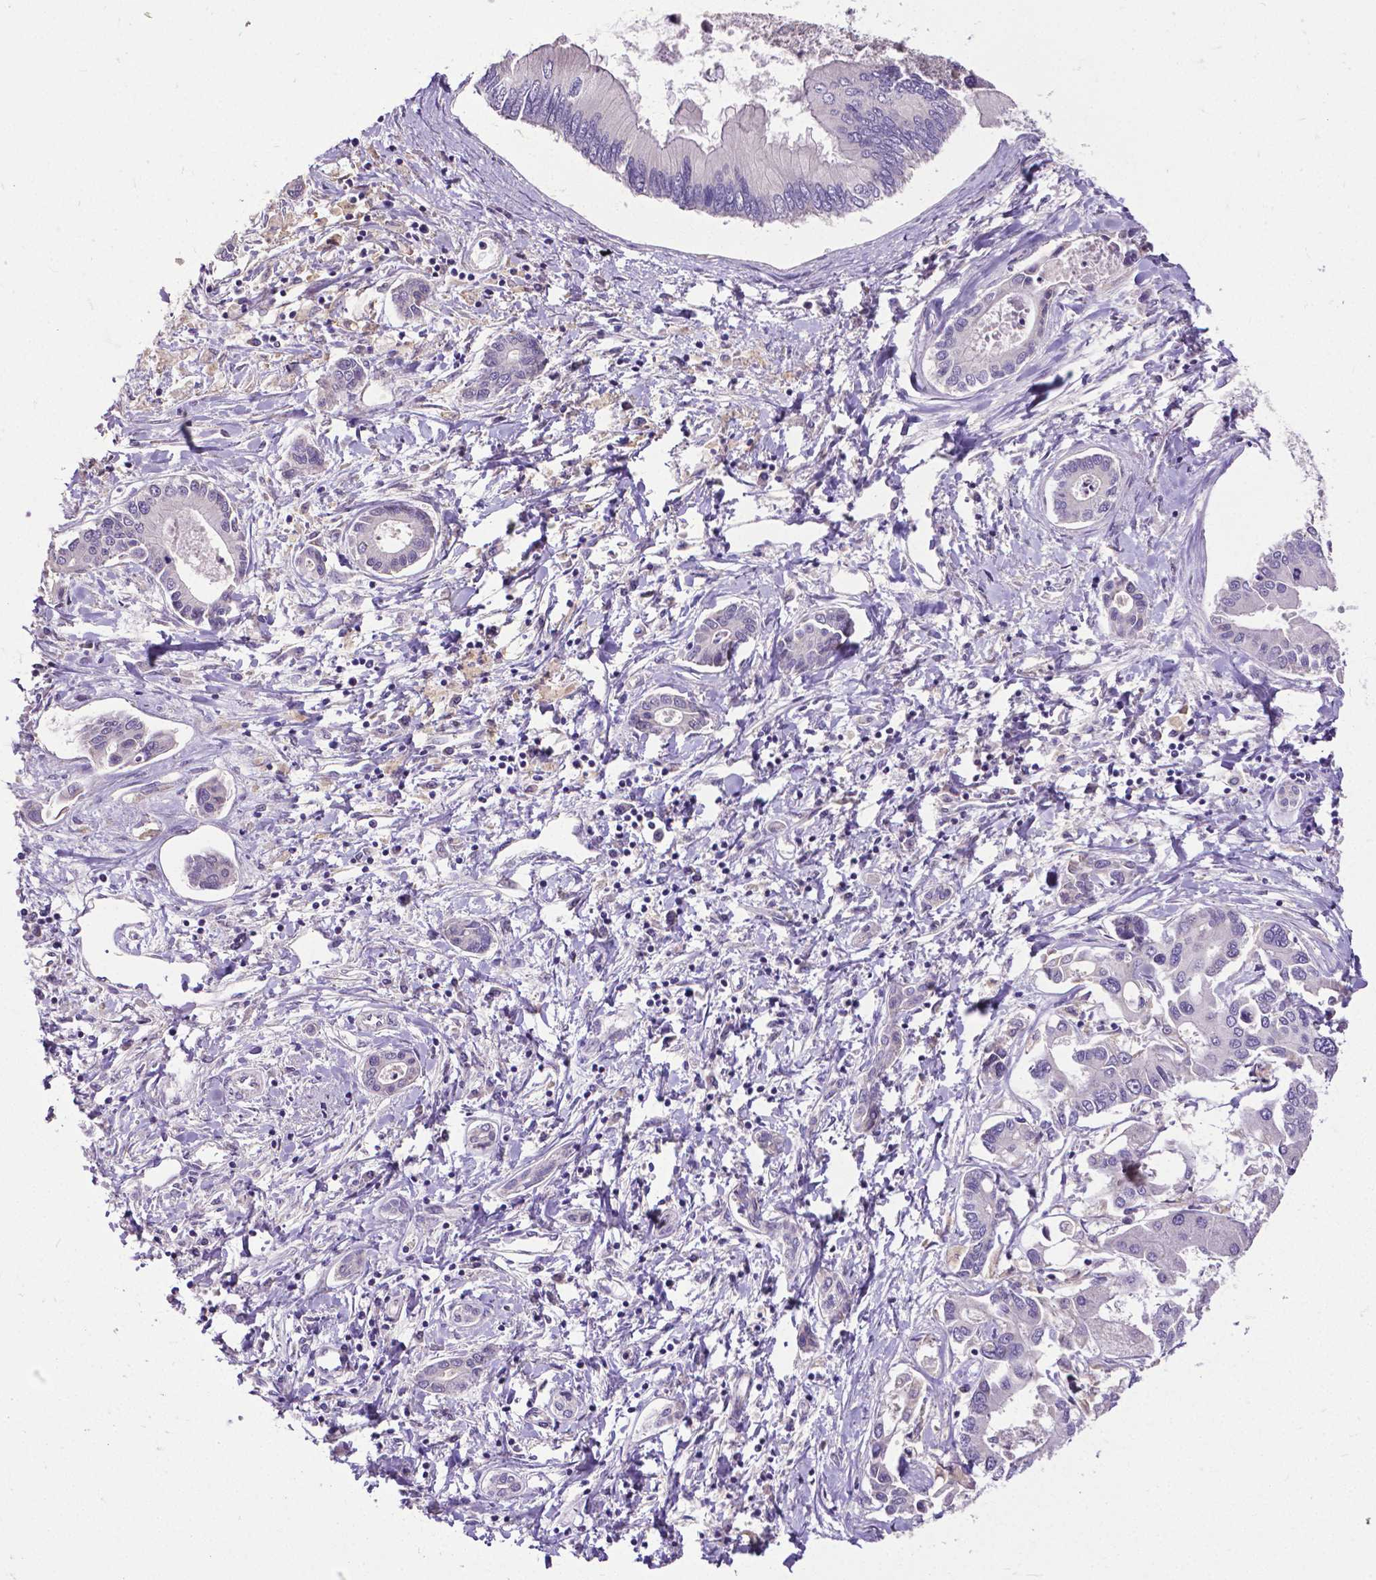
{"staining": {"intensity": "negative", "quantity": "none", "location": "none"}, "tissue": "liver cancer", "cell_type": "Tumor cells", "image_type": "cancer", "snomed": [{"axis": "morphology", "description": "Cholangiocarcinoma"}, {"axis": "topography", "description": "Liver"}], "caption": "DAB immunohistochemical staining of human liver cancer (cholangiocarcinoma) exhibits no significant expression in tumor cells.", "gene": "DICER1", "patient": {"sex": "male", "age": 66}}